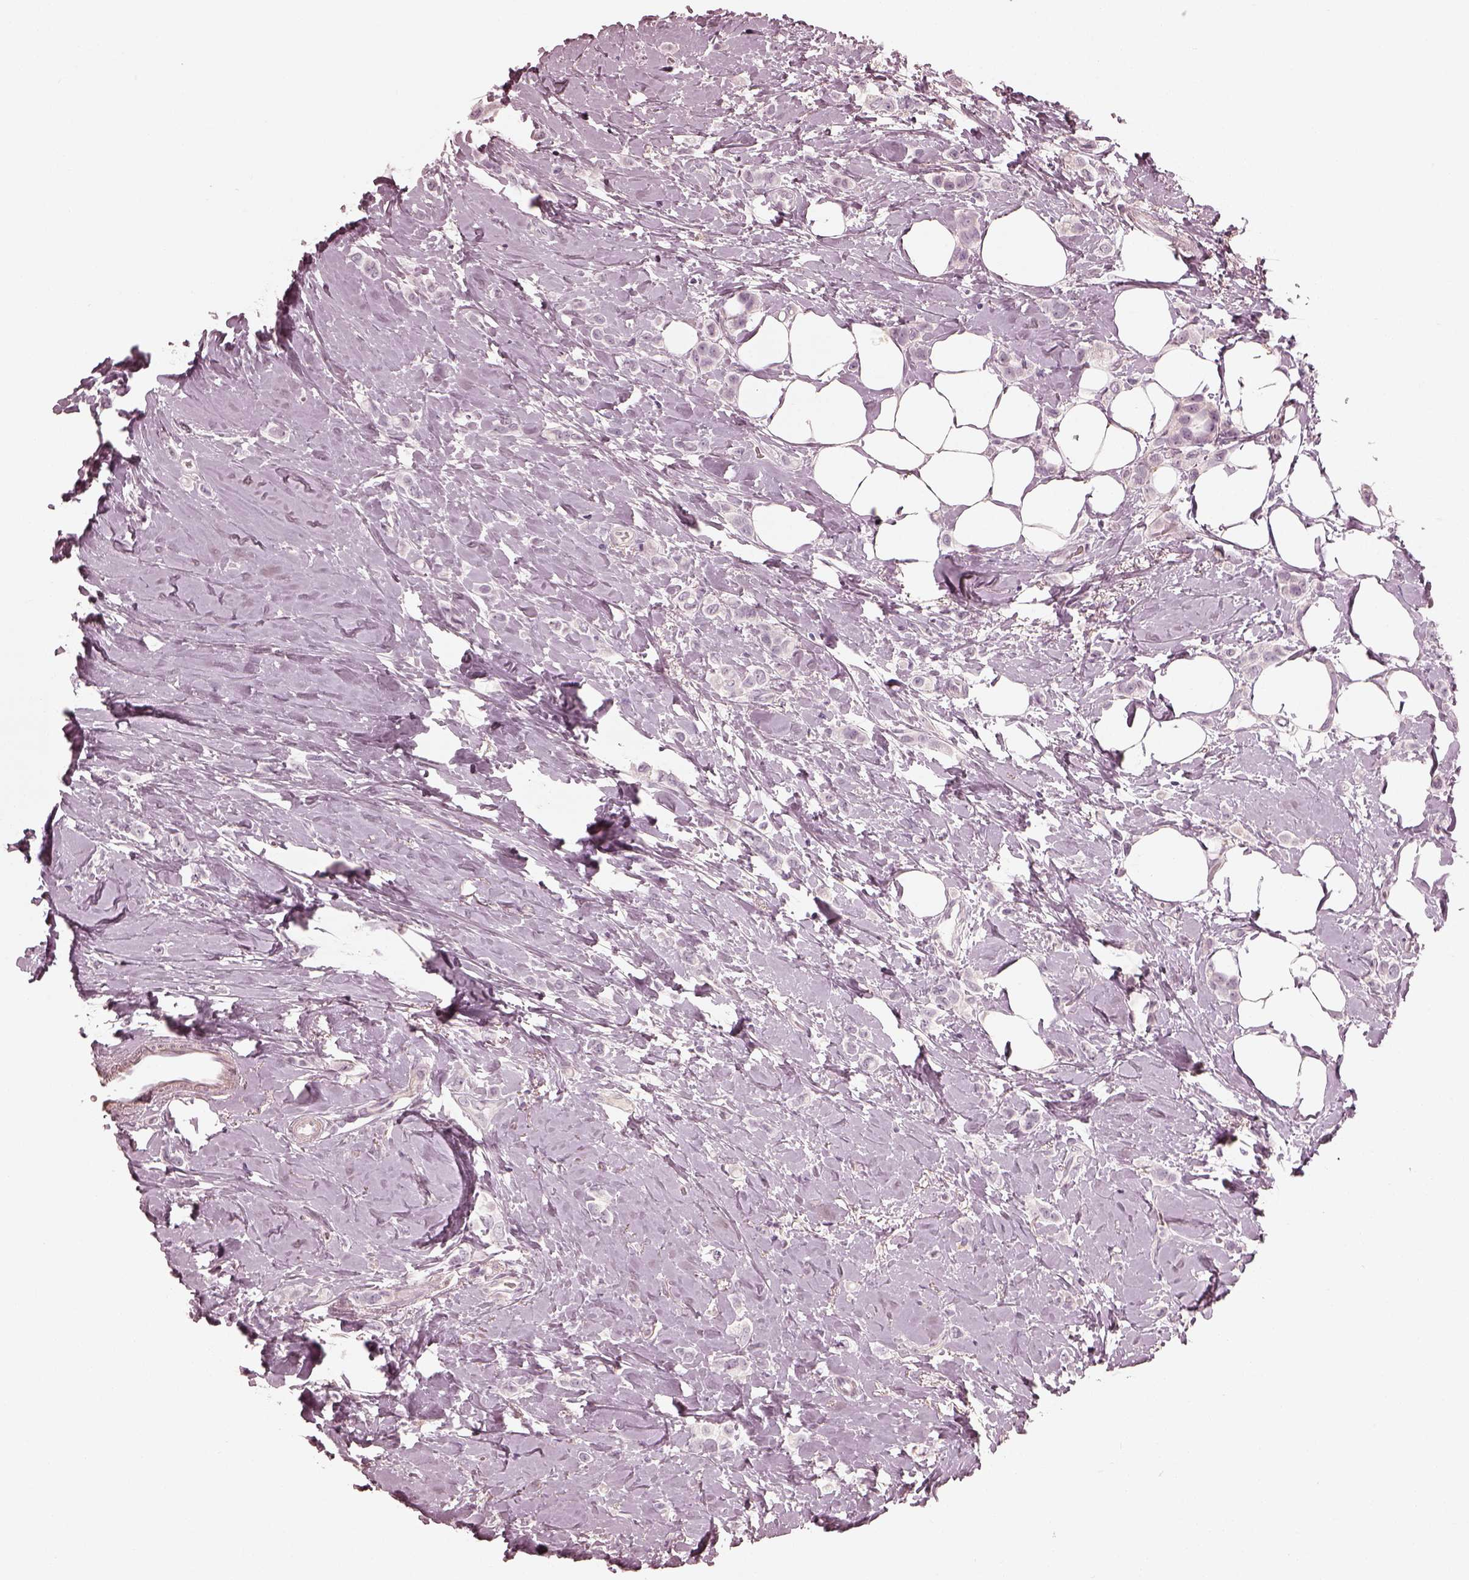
{"staining": {"intensity": "negative", "quantity": "none", "location": "none"}, "tissue": "breast cancer", "cell_type": "Tumor cells", "image_type": "cancer", "snomed": [{"axis": "morphology", "description": "Lobular carcinoma"}, {"axis": "topography", "description": "Breast"}], "caption": "IHC micrograph of human breast lobular carcinoma stained for a protein (brown), which reveals no staining in tumor cells. (DAB immunohistochemistry, high magnification).", "gene": "ADRB3", "patient": {"sex": "female", "age": 66}}